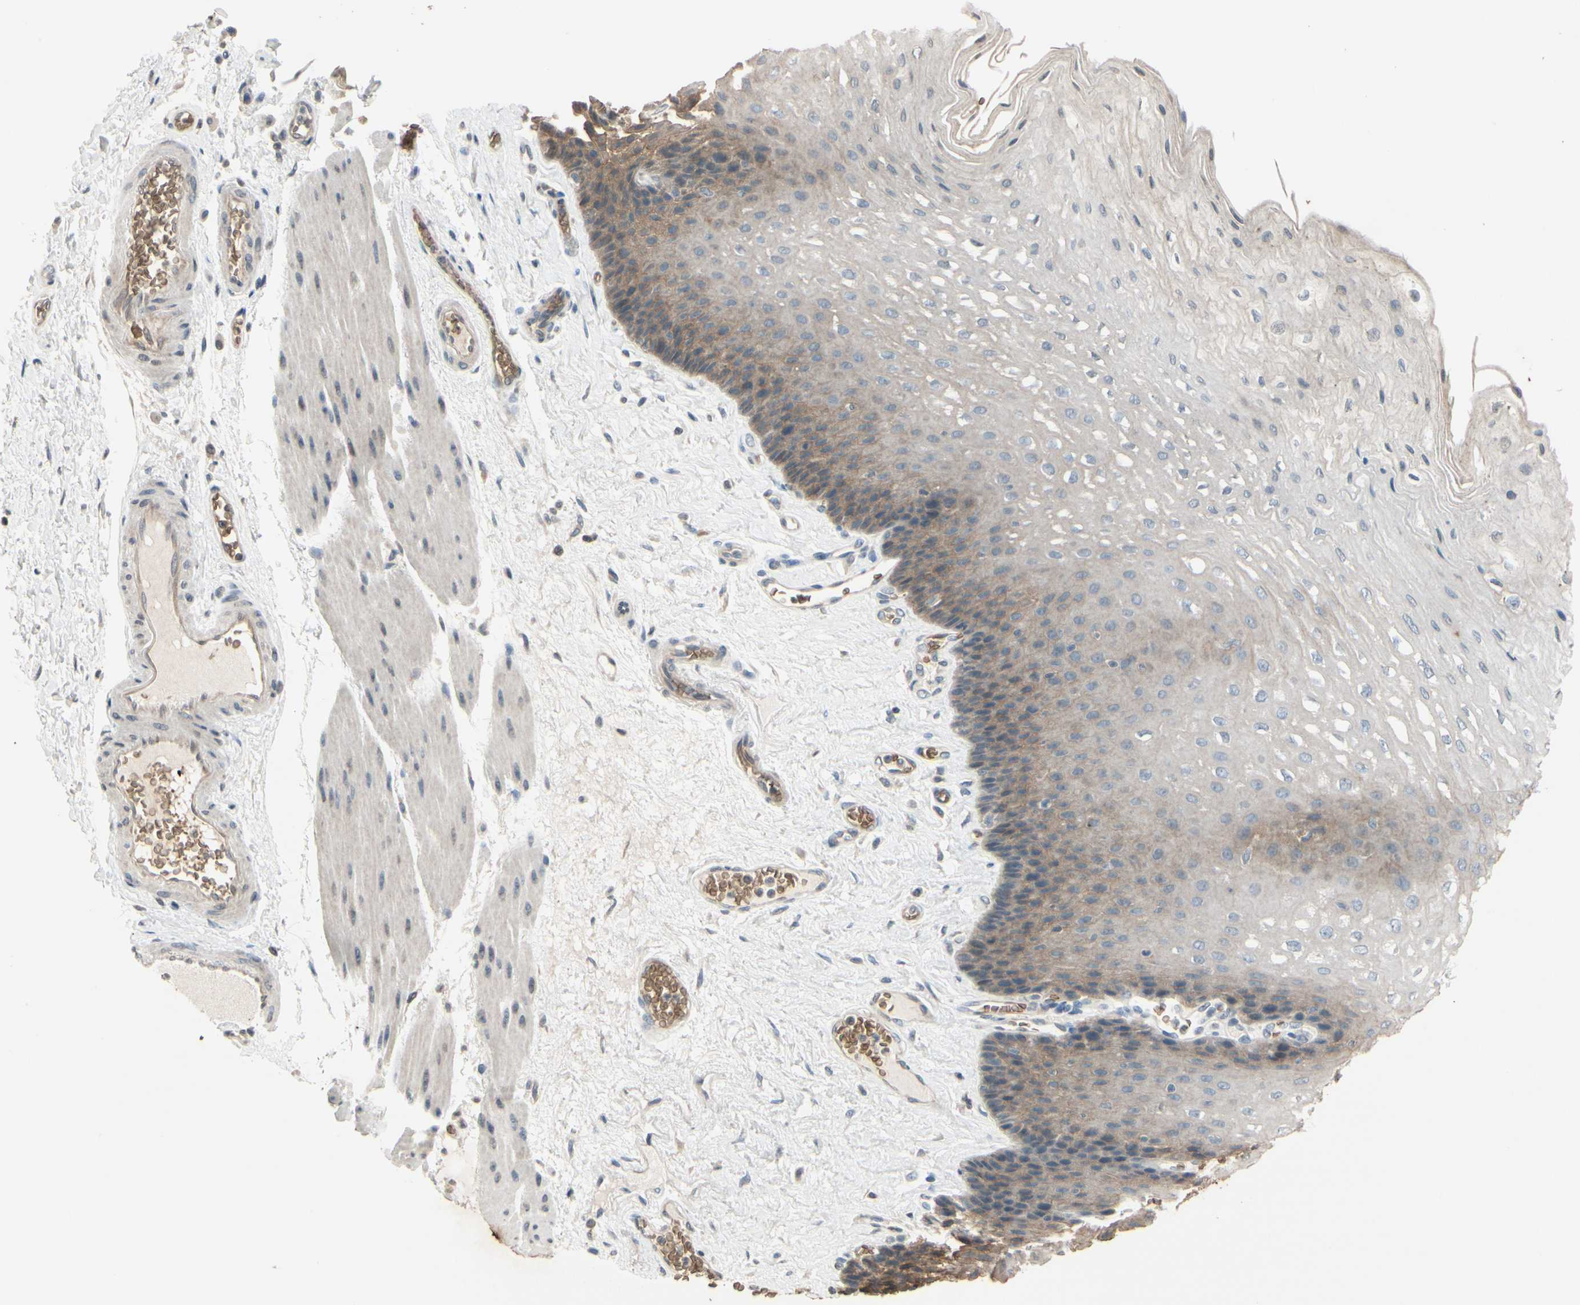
{"staining": {"intensity": "weak", "quantity": "25%-75%", "location": "cytoplasmic/membranous"}, "tissue": "esophagus", "cell_type": "Squamous epithelial cells", "image_type": "normal", "snomed": [{"axis": "morphology", "description": "Normal tissue, NOS"}, {"axis": "topography", "description": "Esophagus"}], "caption": "Immunohistochemical staining of normal human esophagus displays weak cytoplasmic/membranous protein staining in about 25%-75% of squamous epithelial cells.", "gene": "GYPC", "patient": {"sex": "female", "age": 72}}